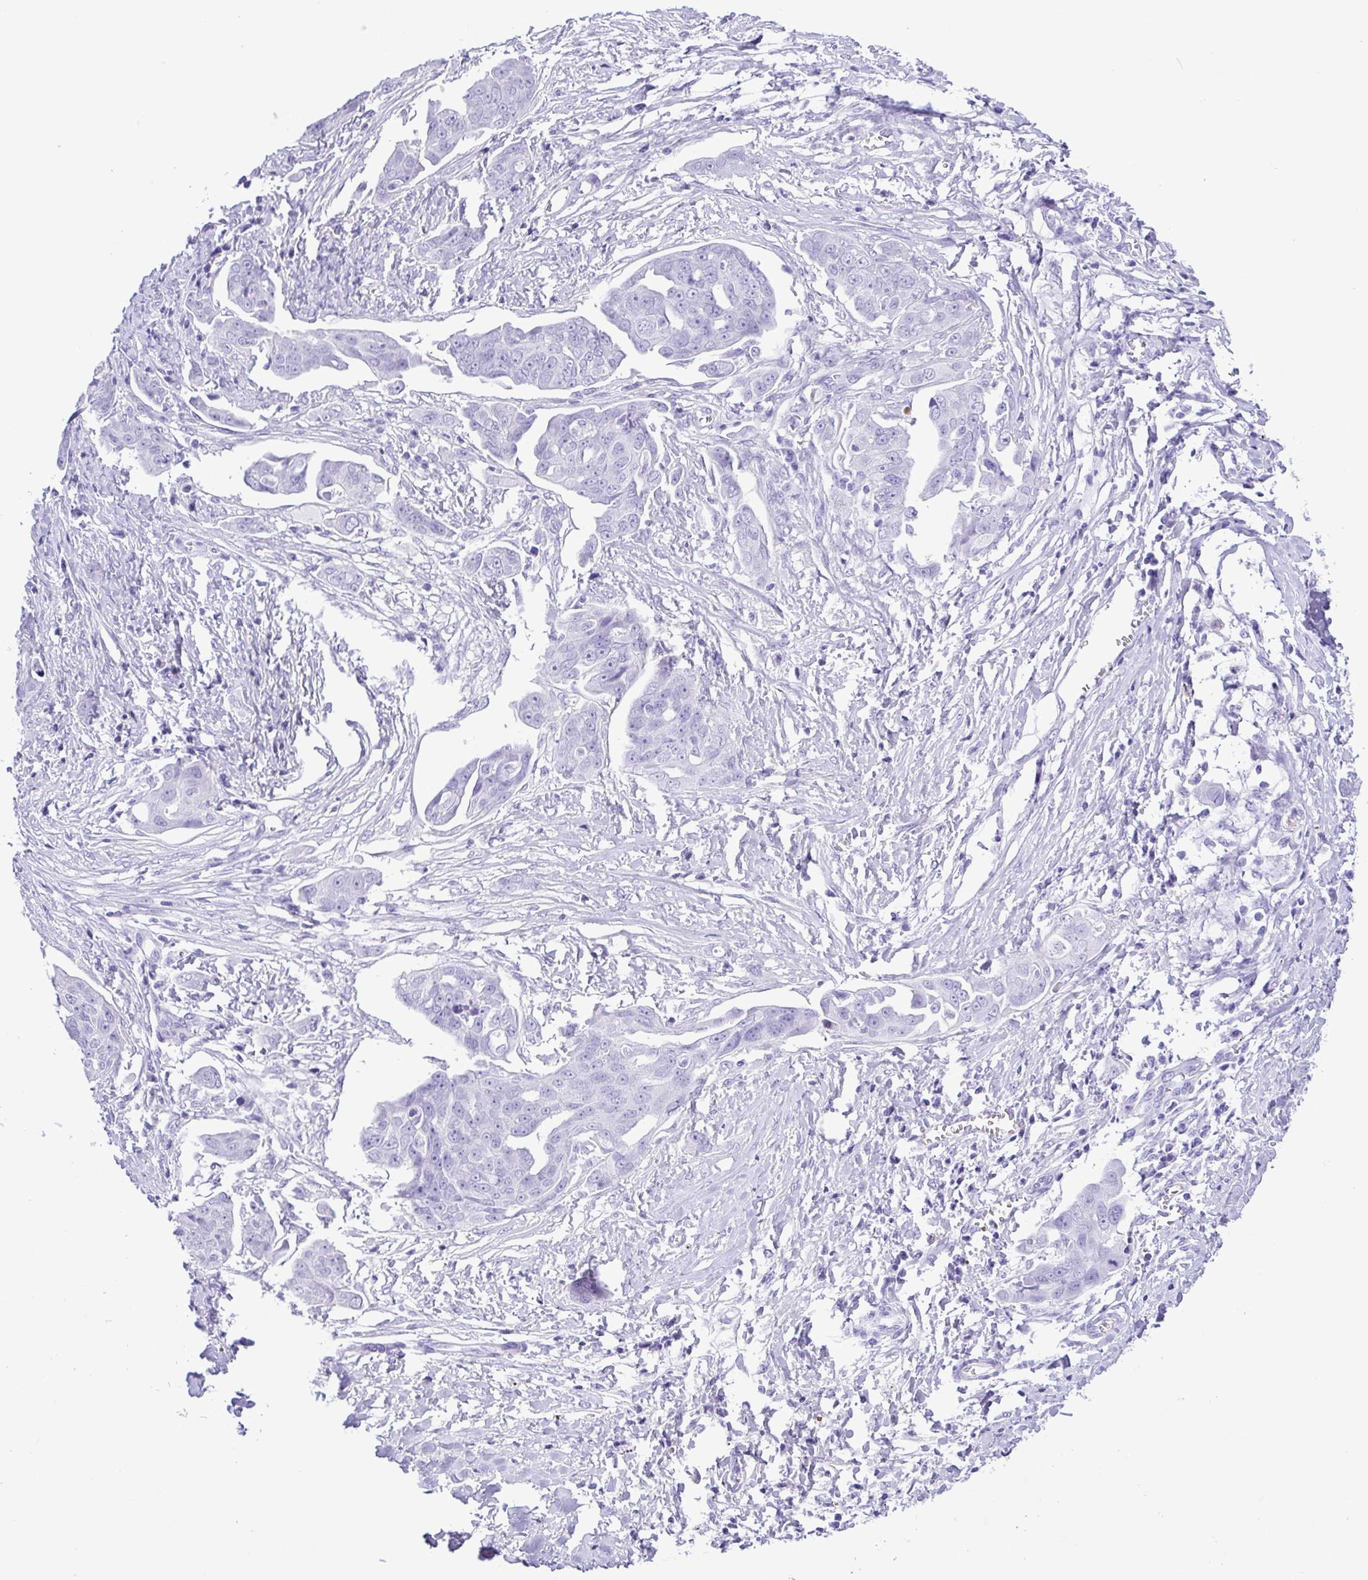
{"staining": {"intensity": "negative", "quantity": "none", "location": "none"}, "tissue": "ovarian cancer", "cell_type": "Tumor cells", "image_type": "cancer", "snomed": [{"axis": "morphology", "description": "Carcinoma, endometroid"}, {"axis": "topography", "description": "Ovary"}], "caption": "Histopathology image shows no protein staining in tumor cells of endometroid carcinoma (ovarian) tissue. (DAB (3,3'-diaminobenzidine) immunohistochemistry with hematoxylin counter stain).", "gene": "OVGP1", "patient": {"sex": "female", "age": 70}}